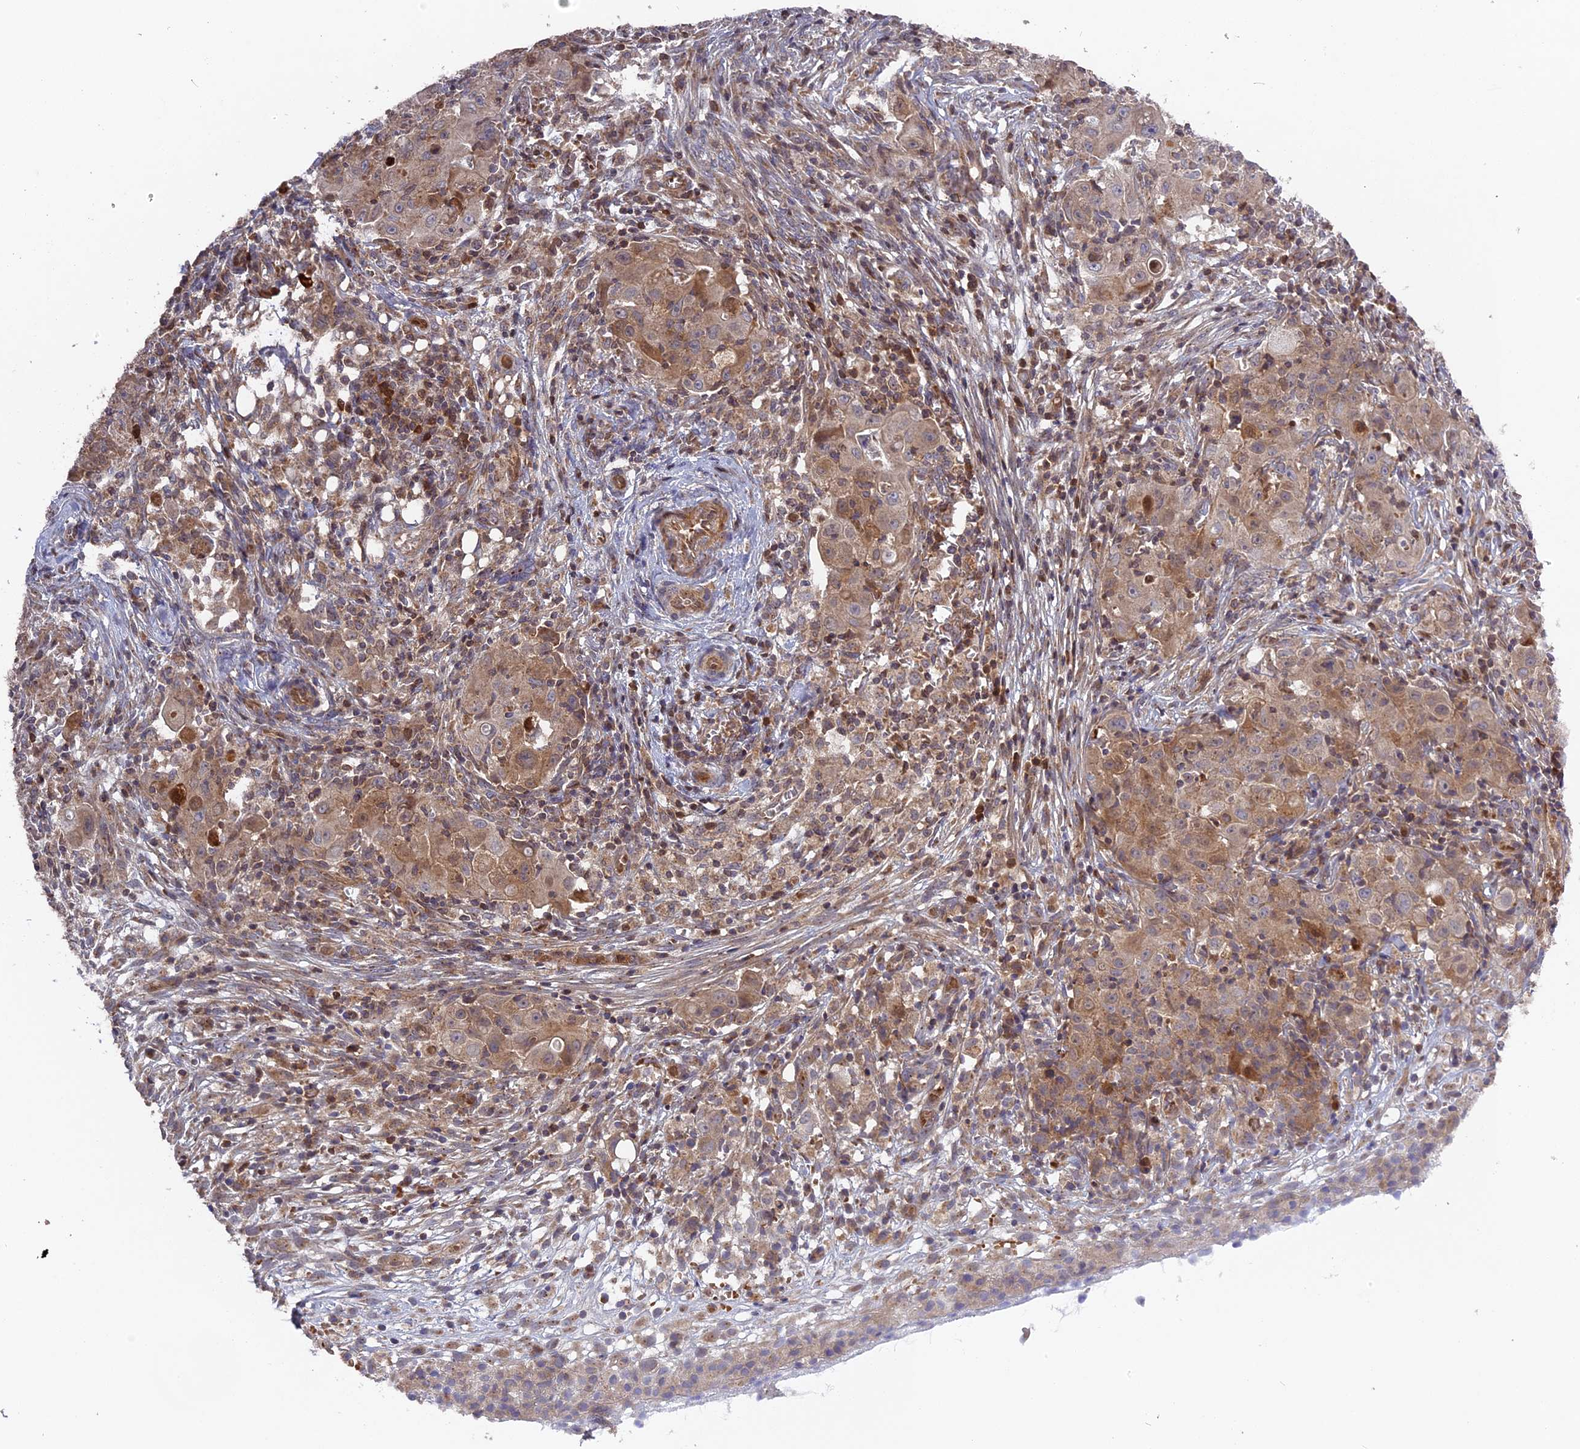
{"staining": {"intensity": "moderate", "quantity": ">75%", "location": "cytoplasmic/membranous"}, "tissue": "ovarian cancer", "cell_type": "Tumor cells", "image_type": "cancer", "snomed": [{"axis": "morphology", "description": "Carcinoma, endometroid"}, {"axis": "topography", "description": "Ovary"}], "caption": "Protein staining of ovarian endometroid carcinoma tissue shows moderate cytoplasmic/membranous positivity in about >75% of tumor cells.", "gene": "RPIA", "patient": {"sex": "female", "age": 42}}